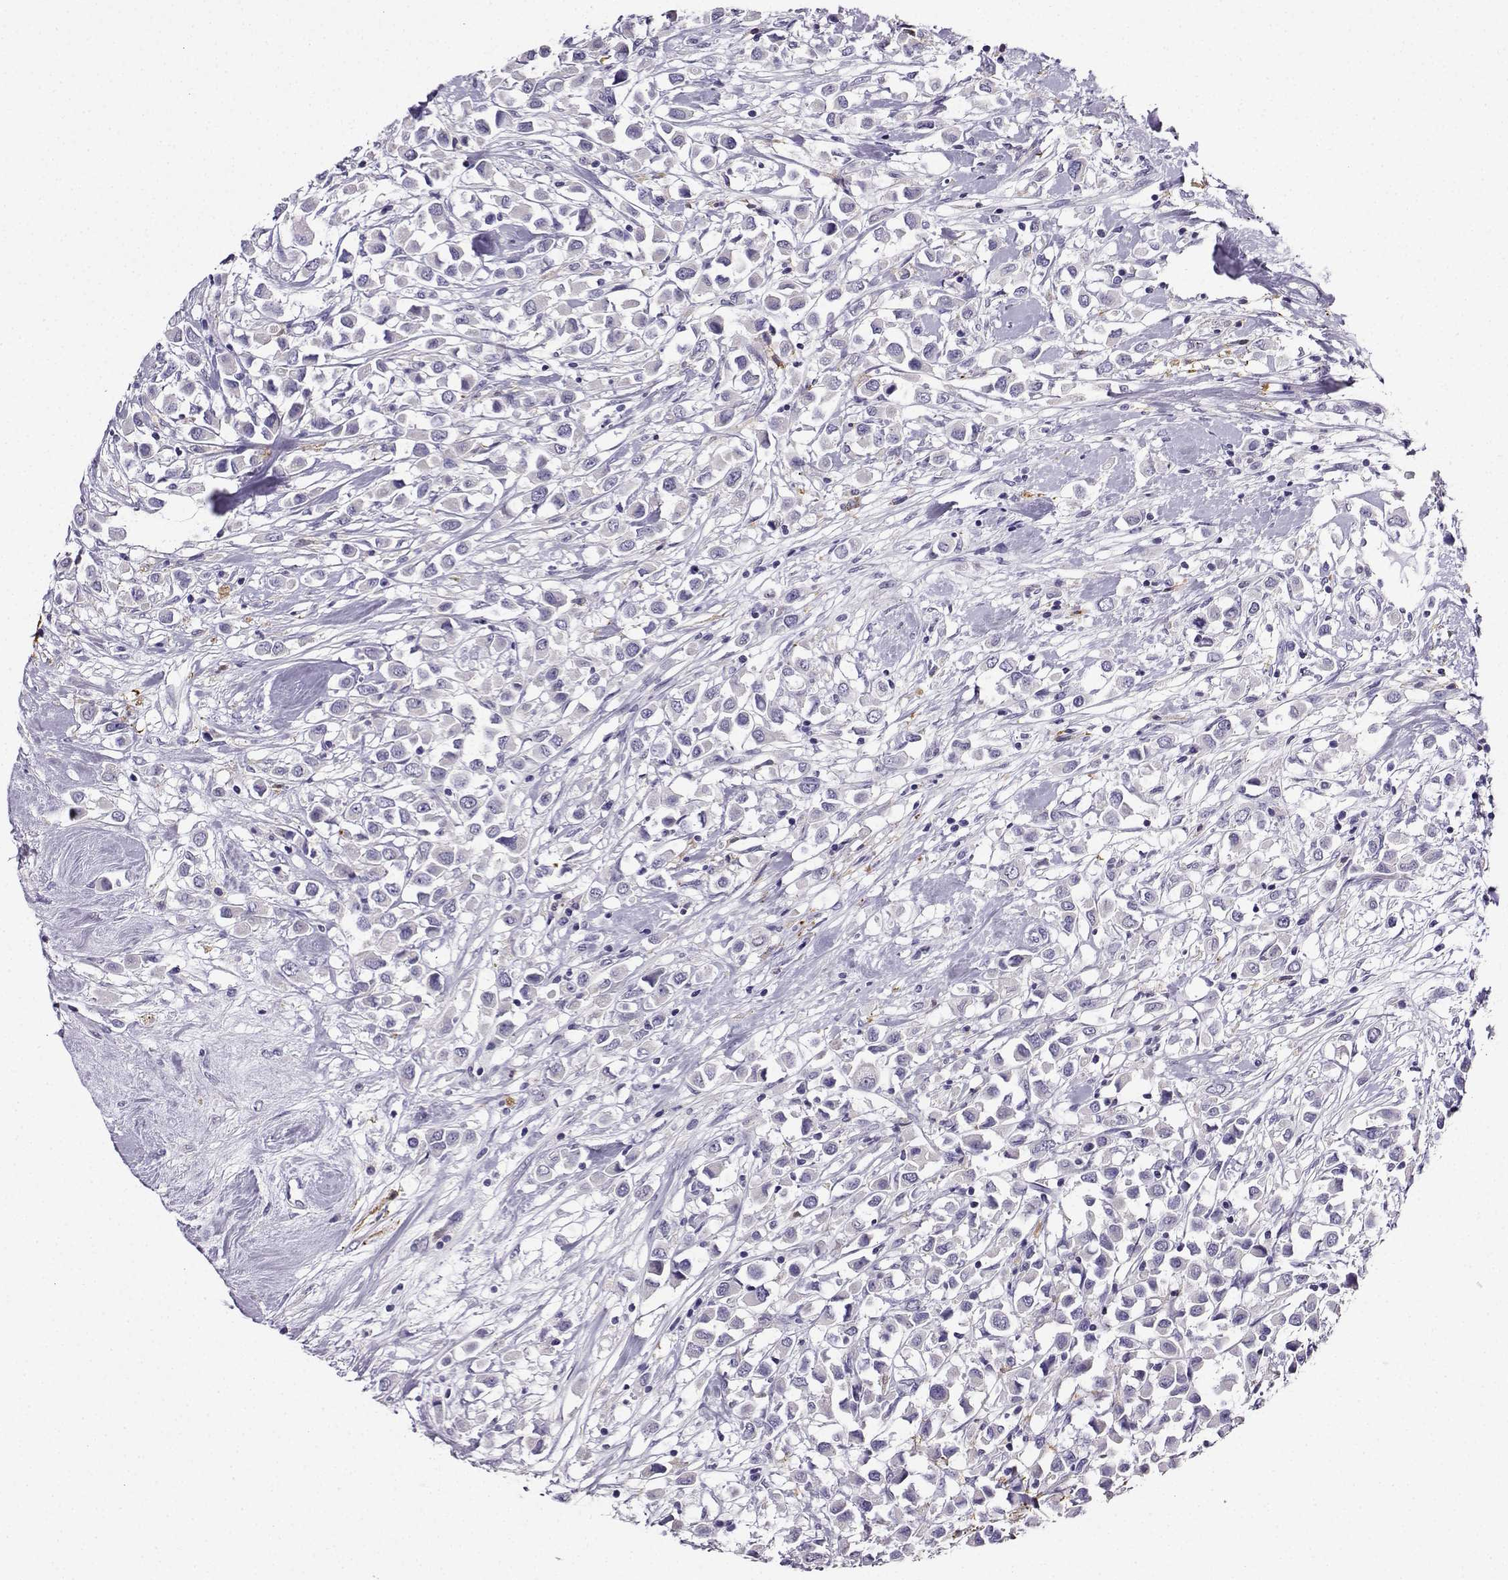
{"staining": {"intensity": "negative", "quantity": "none", "location": "none"}, "tissue": "breast cancer", "cell_type": "Tumor cells", "image_type": "cancer", "snomed": [{"axis": "morphology", "description": "Duct carcinoma"}, {"axis": "topography", "description": "Breast"}], "caption": "Tumor cells are negative for protein expression in human breast cancer.", "gene": "LINGO1", "patient": {"sex": "female", "age": 61}}